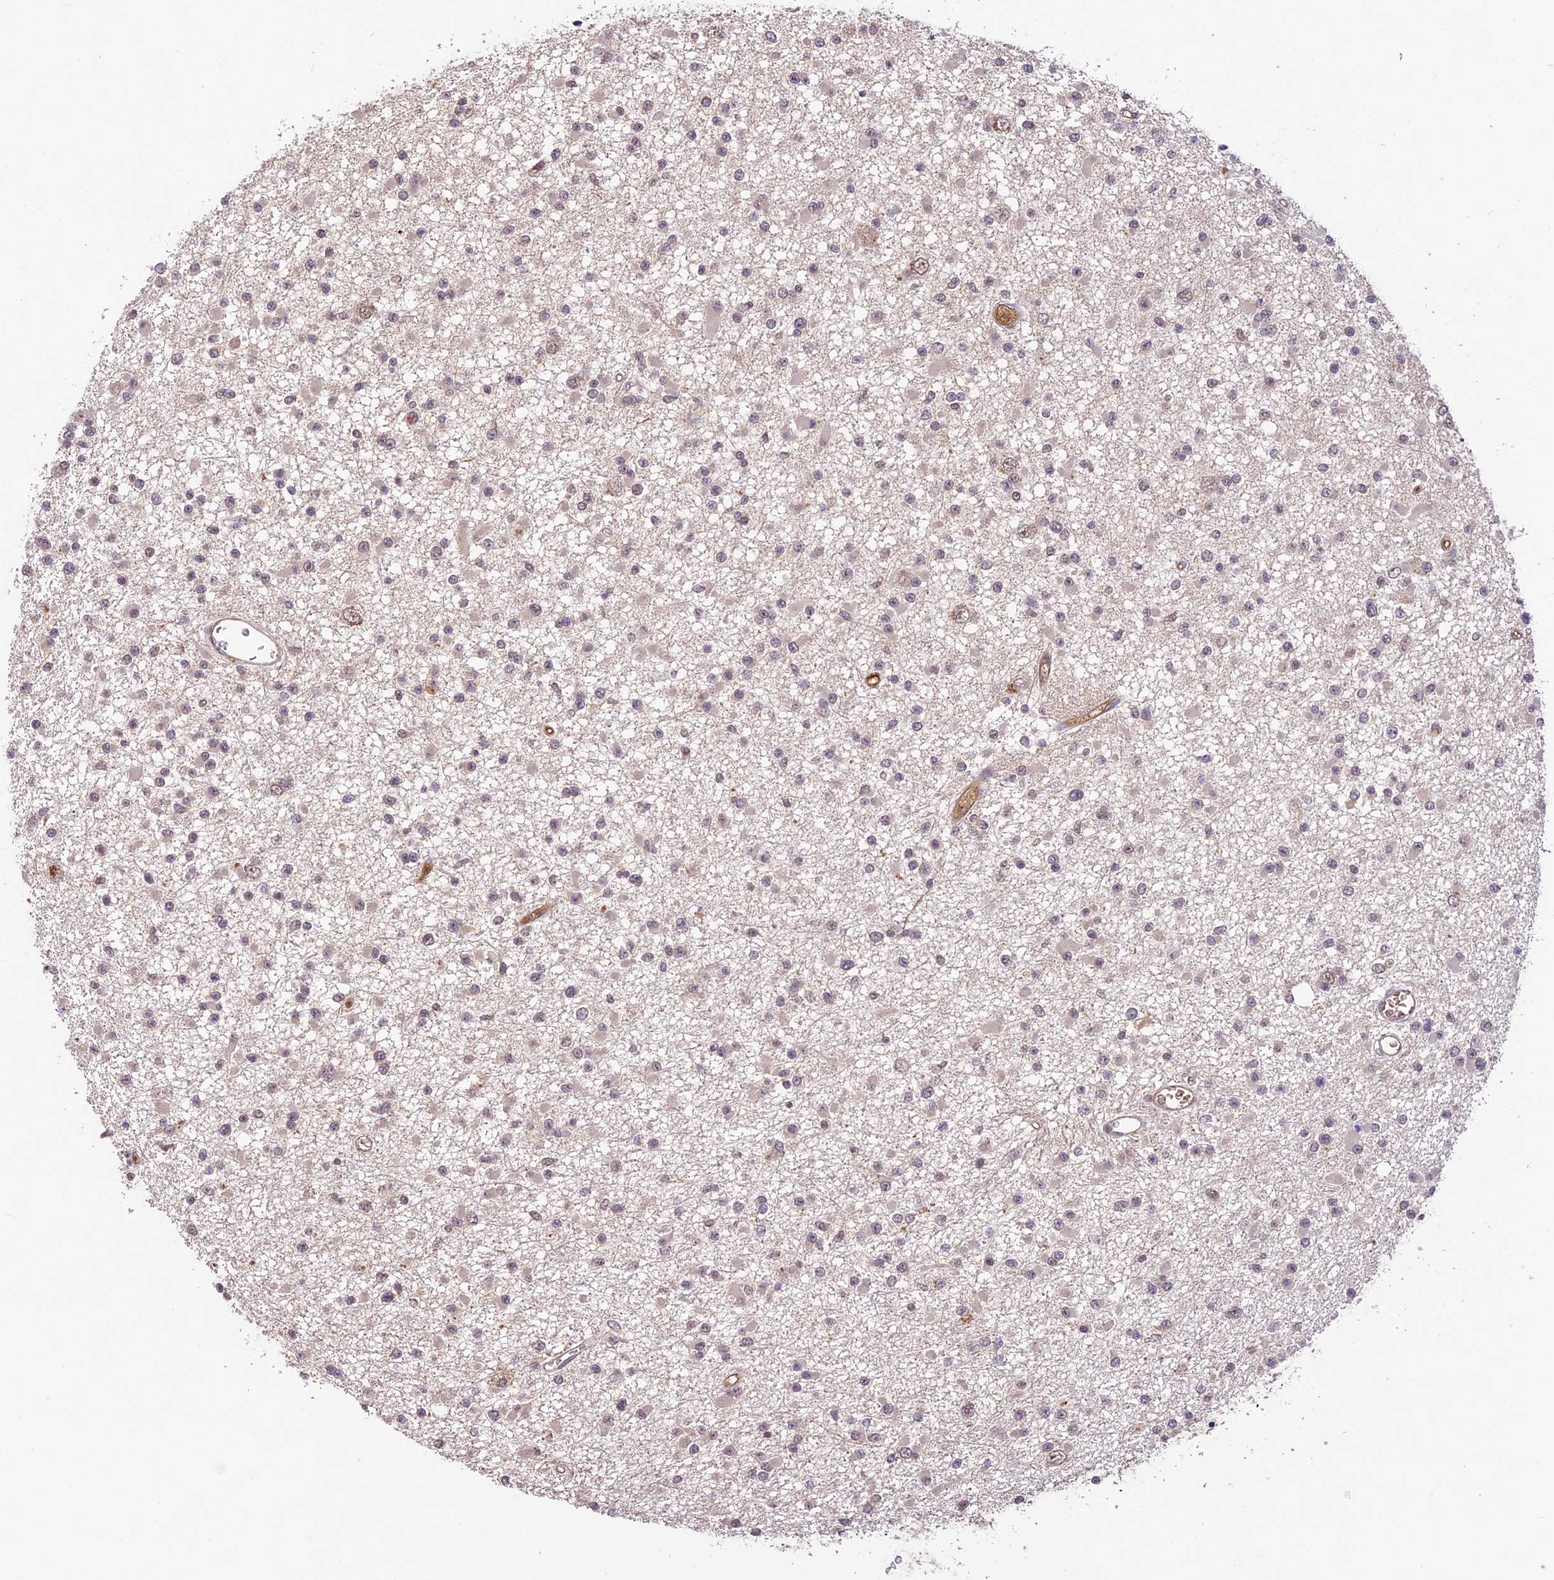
{"staining": {"intensity": "weak", "quantity": "<25%", "location": "cytoplasmic/membranous,nuclear"}, "tissue": "glioma", "cell_type": "Tumor cells", "image_type": "cancer", "snomed": [{"axis": "morphology", "description": "Glioma, malignant, Low grade"}, {"axis": "topography", "description": "Brain"}], "caption": "A high-resolution micrograph shows IHC staining of low-grade glioma (malignant), which displays no significant staining in tumor cells.", "gene": "ATP10A", "patient": {"sex": "female", "age": 22}}